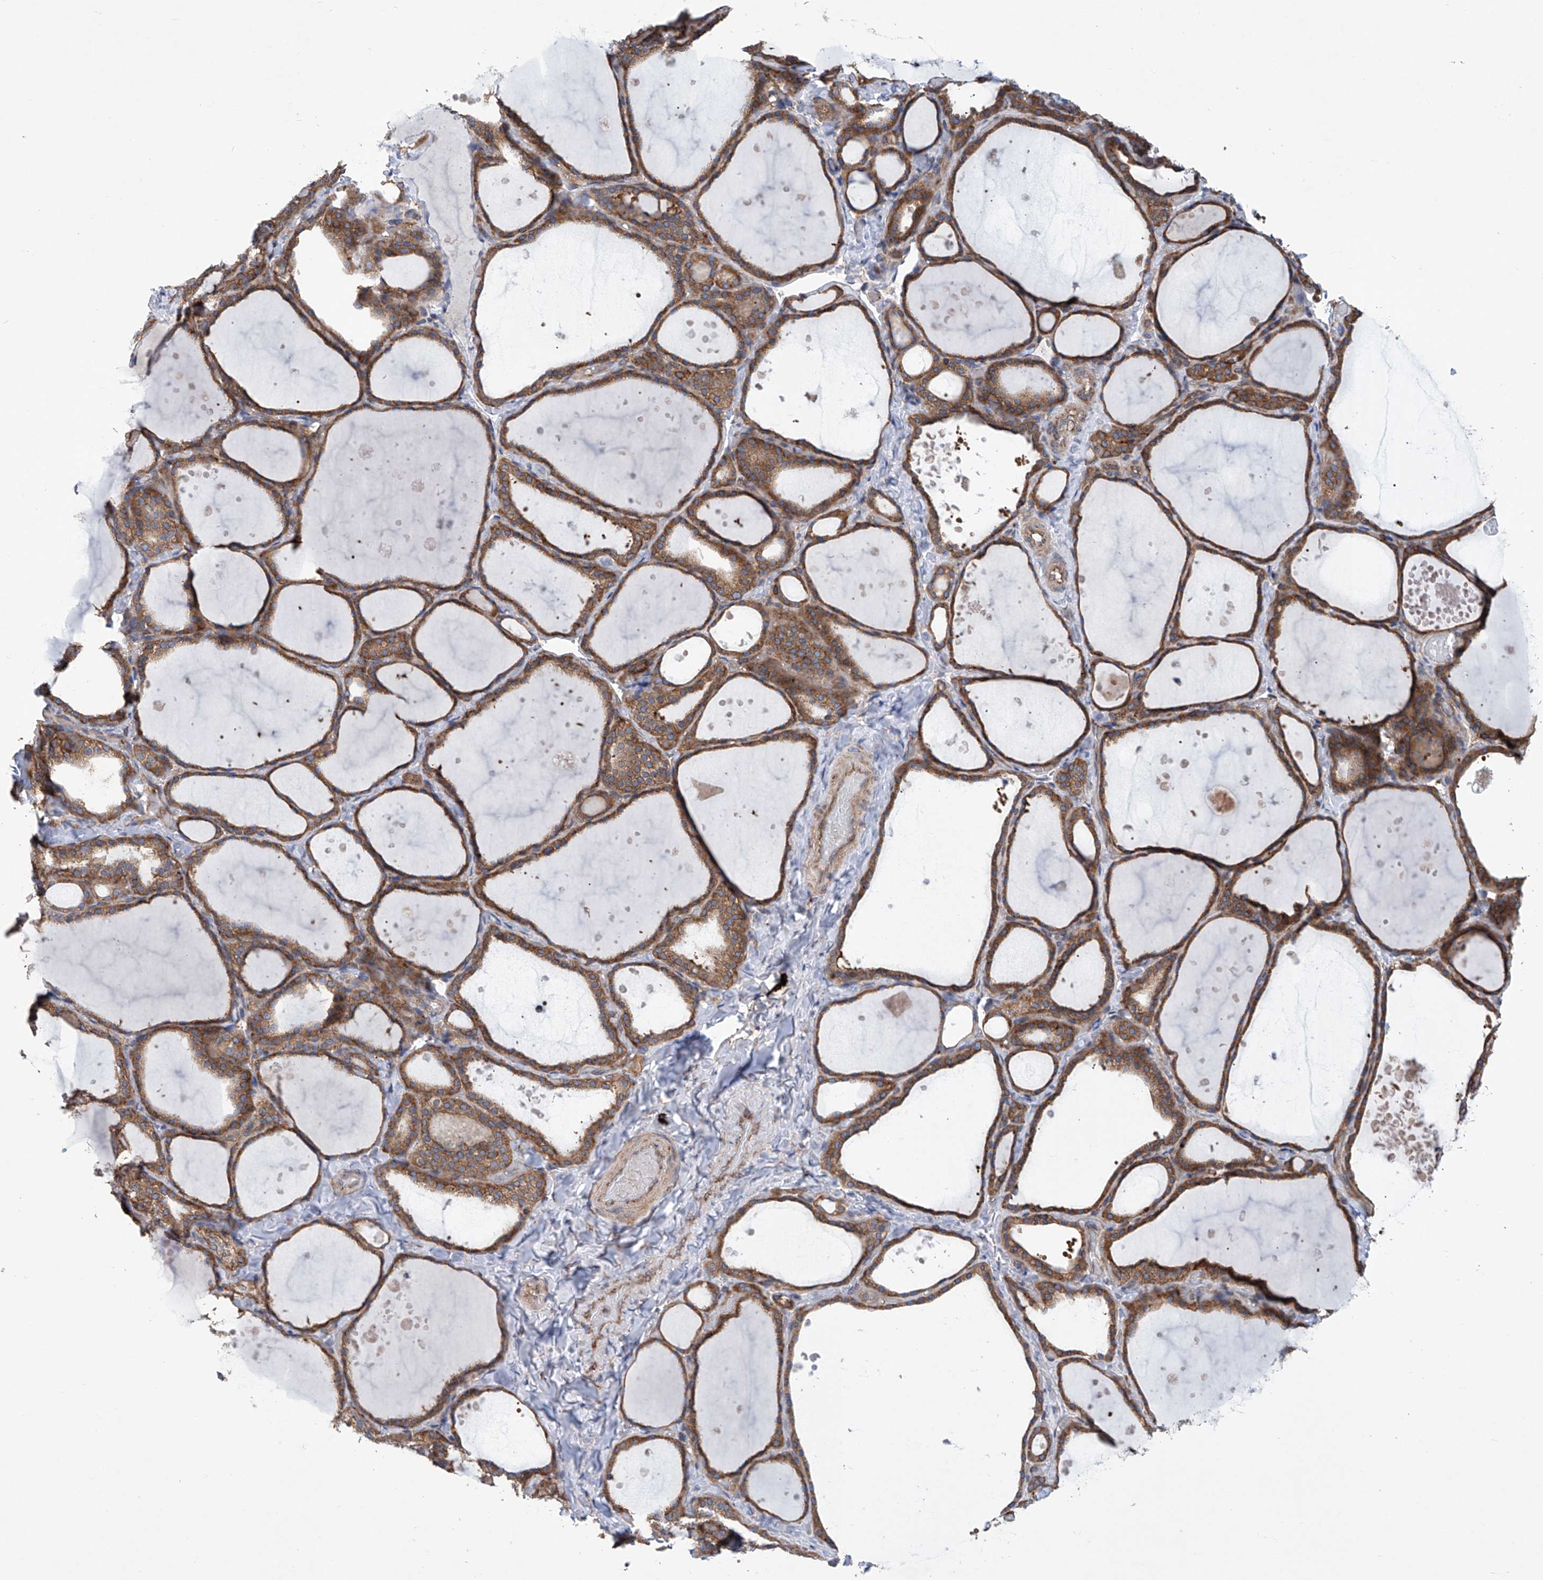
{"staining": {"intensity": "moderate", "quantity": ">75%", "location": "cytoplasmic/membranous"}, "tissue": "thyroid gland", "cell_type": "Glandular cells", "image_type": "normal", "snomed": [{"axis": "morphology", "description": "Normal tissue, NOS"}, {"axis": "topography", "description": "Thyroid gland"}], "caption": "A high-resolution histopathology image shows IHC staining of unremarkable thyroid gland, which reveals moderate cytoplasmic/membranous expression in about >75% of glandular cells. (Brightfield microscopy of DAB IHC at high magnification).", "gene": "SENP2", "patient": {"sex": "female", "age": 44}}